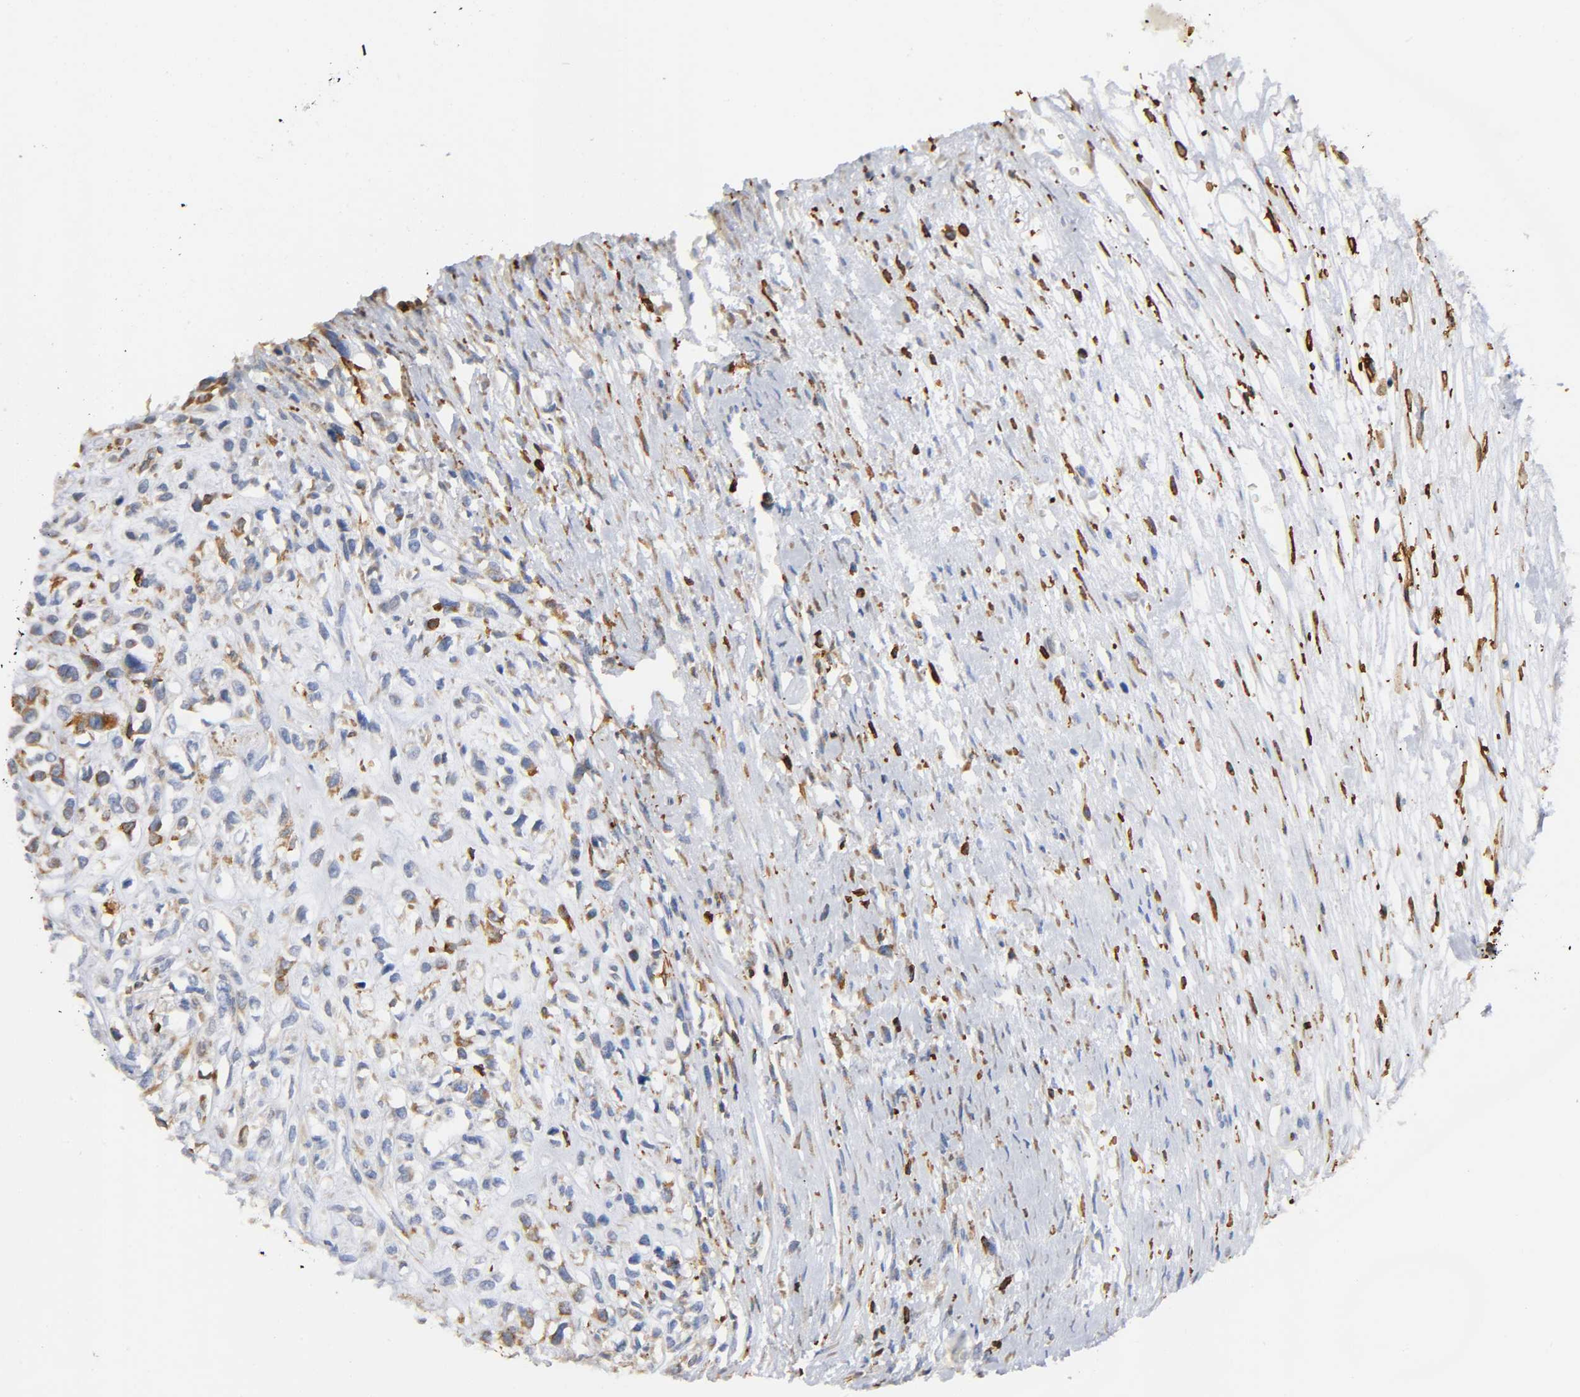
{"staining": {"intensity": "moderate", "quantity": ">75%", "location": "nuclear"}, "tissue": "head and neck cancer", "cell_type": "Tumor cells", "image_type": "cancer", "snomed": [{"axis": "morphology", "description": "Necrosis, NOS"}, {"axis": "morphology", "description": "Neoplasm, malignant, NOS"}, {"axis": "topography", "description": "Salivary gland"}, {"axis": "topography", "description": "Head-Neck"}], "caption": "IHC micrograph of human malignant neoplasm (head and neck) stained for a protein (brown), which demonstrates medium levels of moderate nuclear positivity in about >75% of tumor cells.", "gene": "CAPN10", "patient": {"sex": "male", "age": 43}}